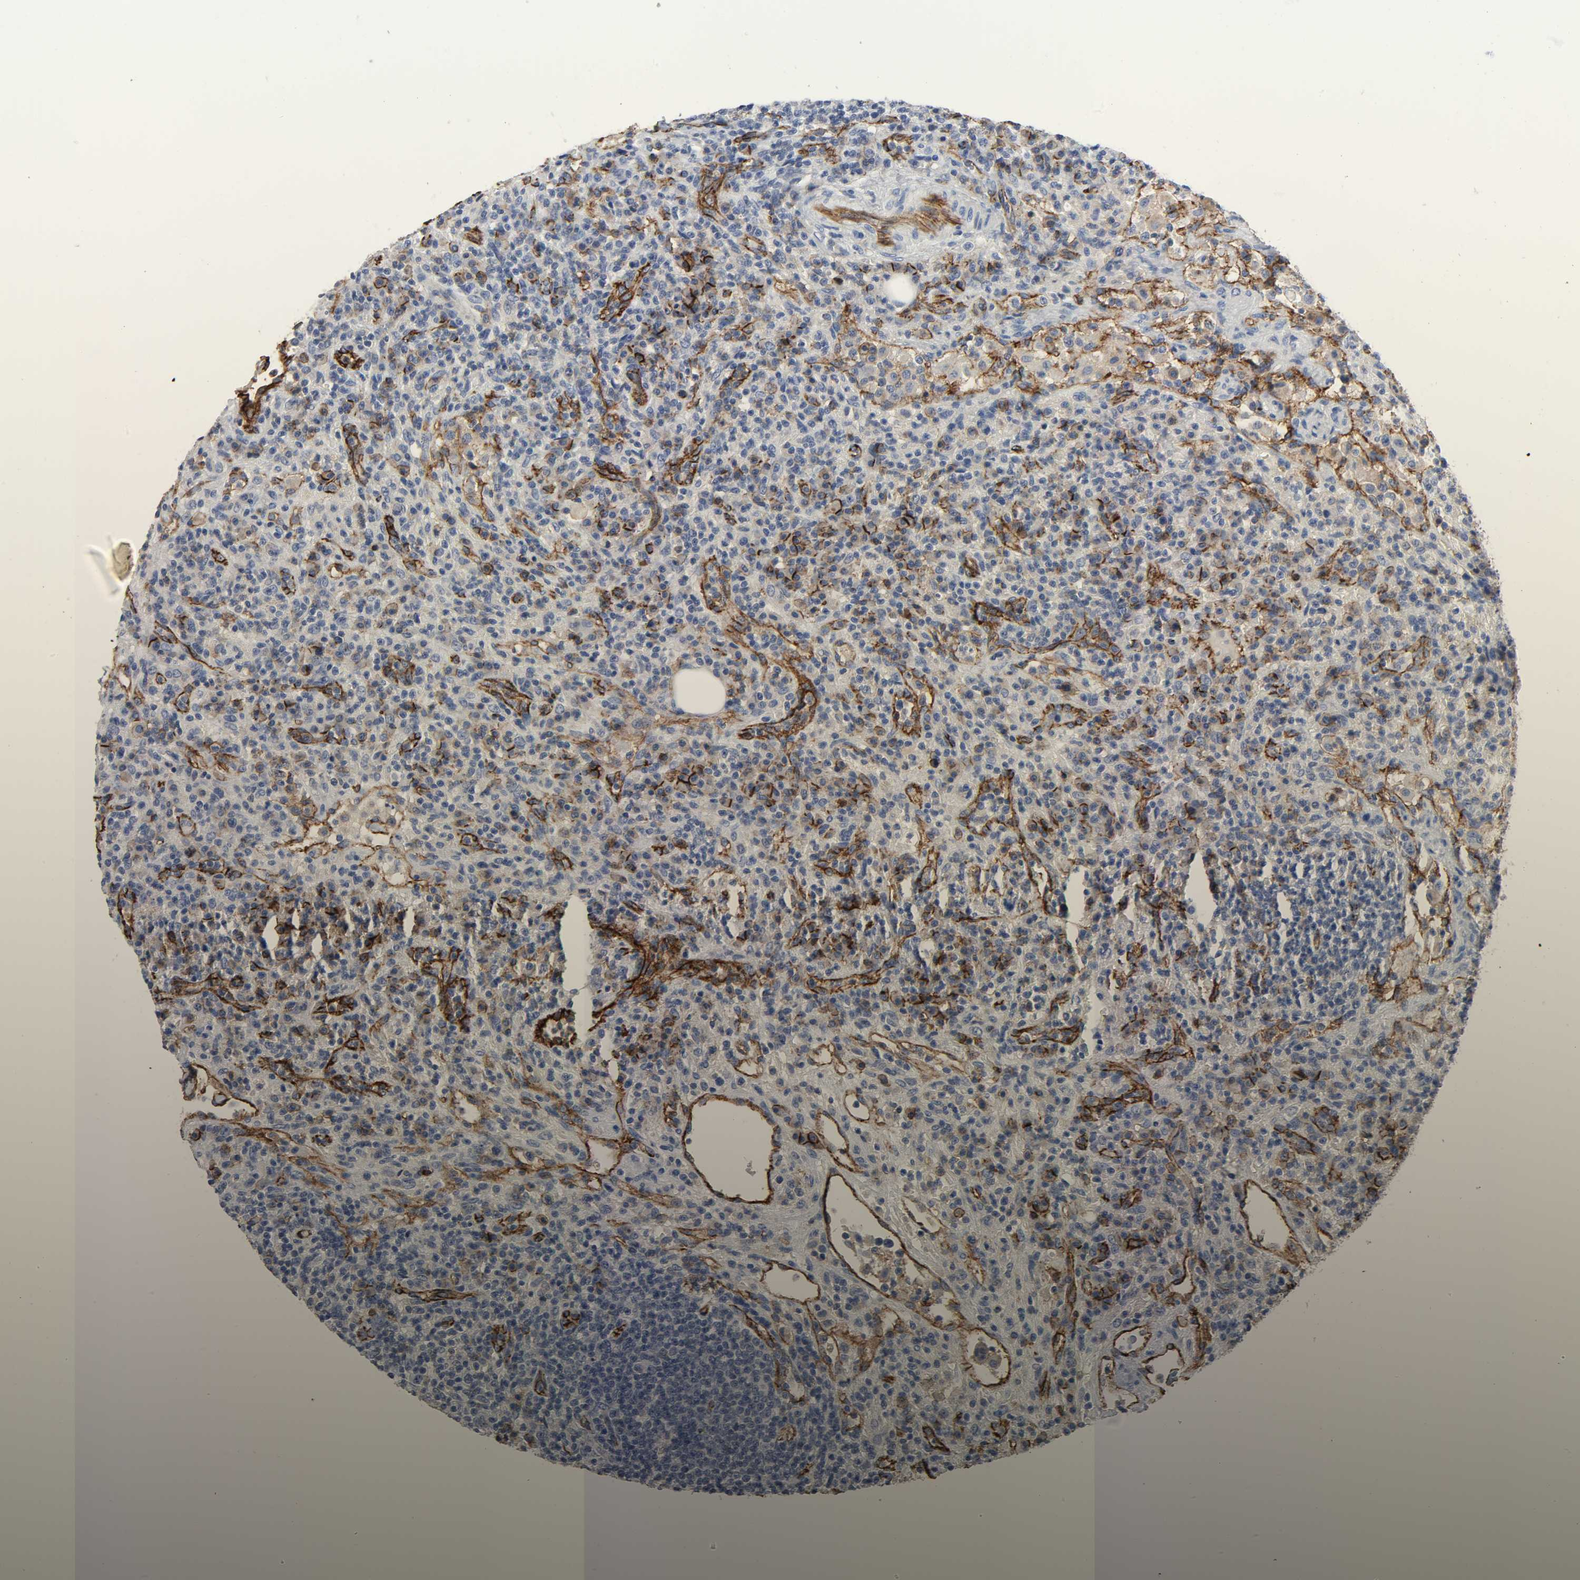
{"staining": {"intensity": "moderate", "quantity": "<25%", "location": "cytoplasmic/membranous"}, "tissue": "lymphoma", "cell_type": "Tumor cells", "image_type": "cancer", "snomed": [{"axis": "morphology", "description": "Hodgkin's disease, NOS"}, {"axis": "topography", "description": "Lymph node"}], "caption": "Lymphoma stained with immunohistochemistry exhibits moderate cytoplasmic/membranous staining in about <25% of tumor cells.", "gene": "PECAM1", "patient": {"sex": "male", "age": 65}}